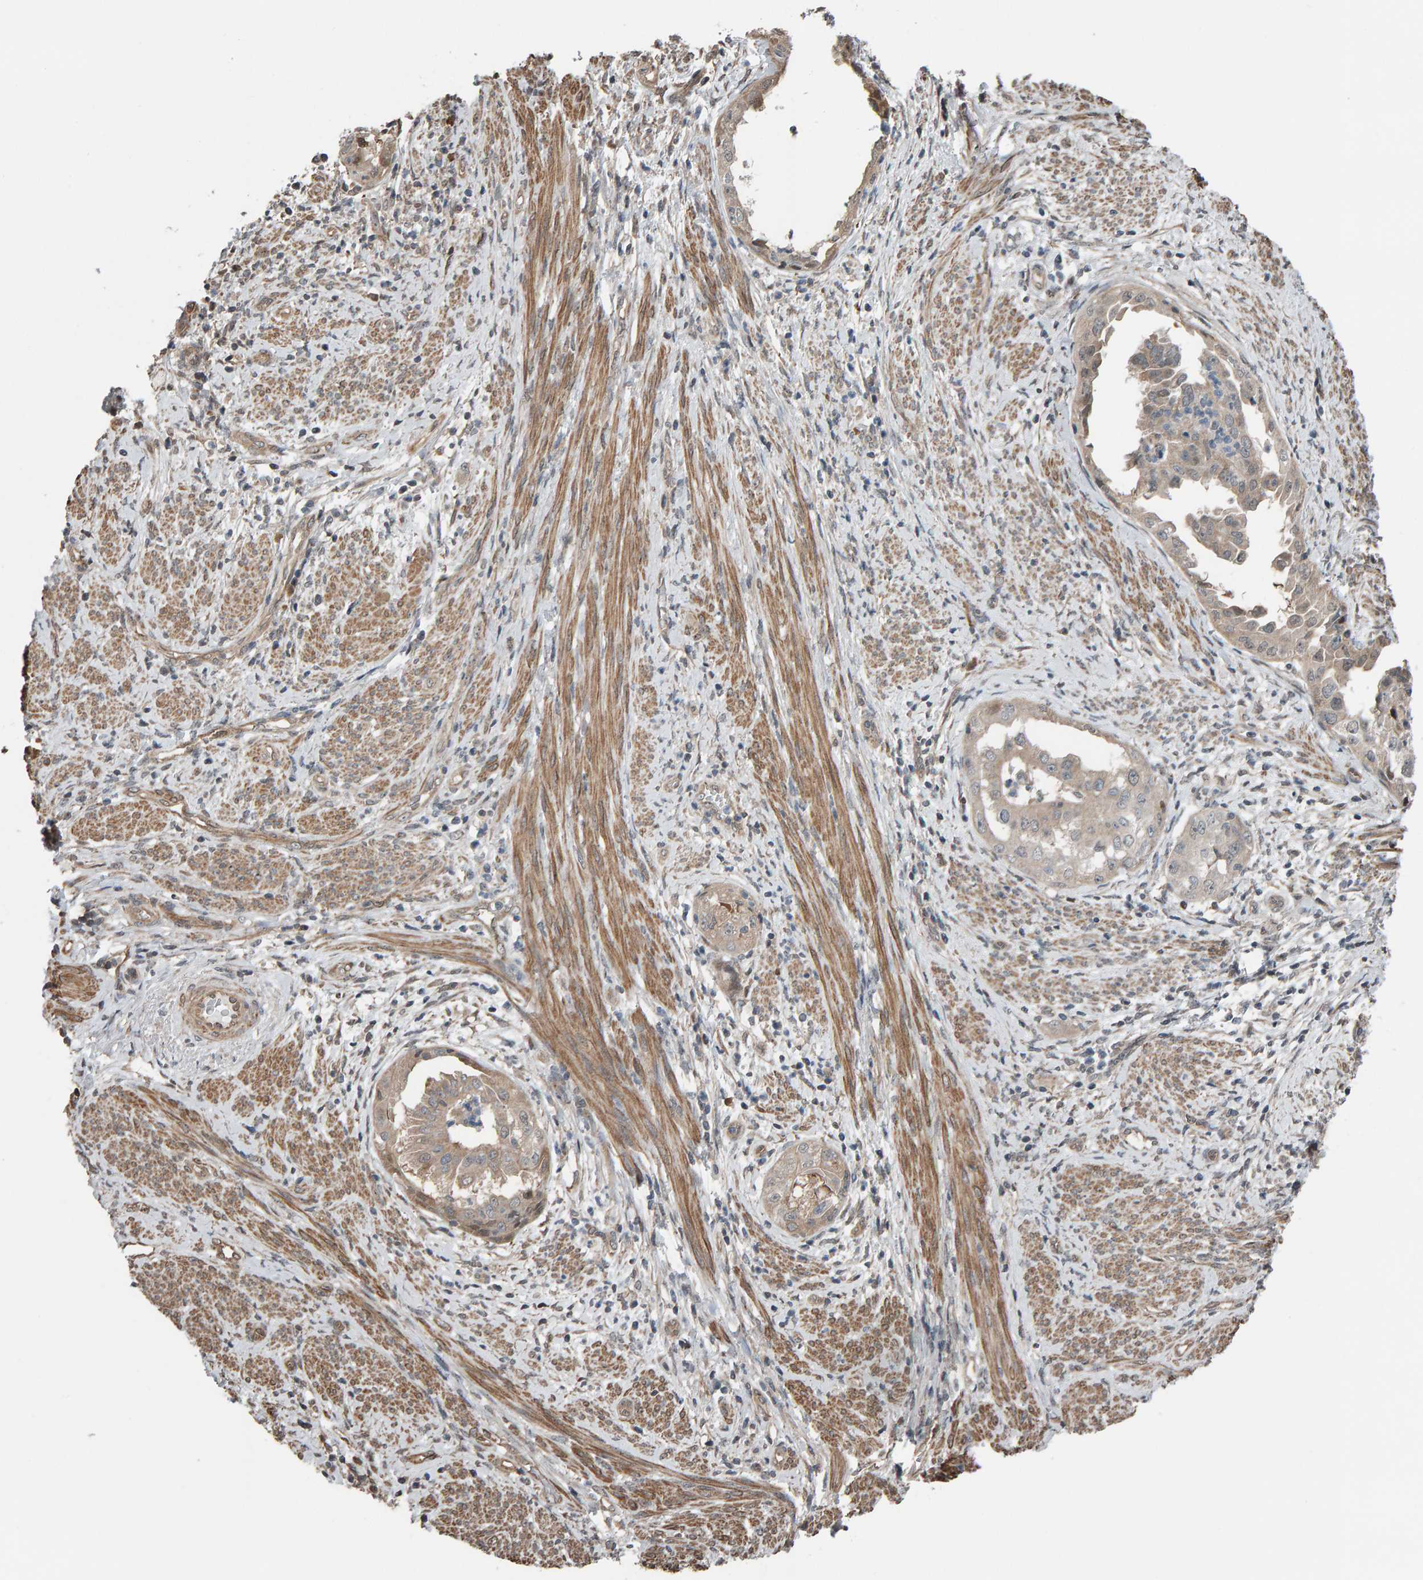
{"staining": {"intensity": "weak", "quantity": ">75%", "location": "cytoplasmic/membranous"}, "tissue": "endometrial cancer", "cell_type": "Tumor cells", "image_type": "cancer", "snomed": [{"axis": "morphology", "description": "Adenocarcinoma, NOS"}, {"axis": "topography", "description": "Endometrium"}], "caption": "An immunohistochemistry (IHC) photomicrograph of tumor tissue is shown. Protein staining in brown shows weak cytoplasmic/membranous positivity in endometrial cancer (adenocarcinoma) within tumor cells. Nuclei are stained in blue.", "gene": "COASY", "patient": {"sex": "female", "age": 85}}